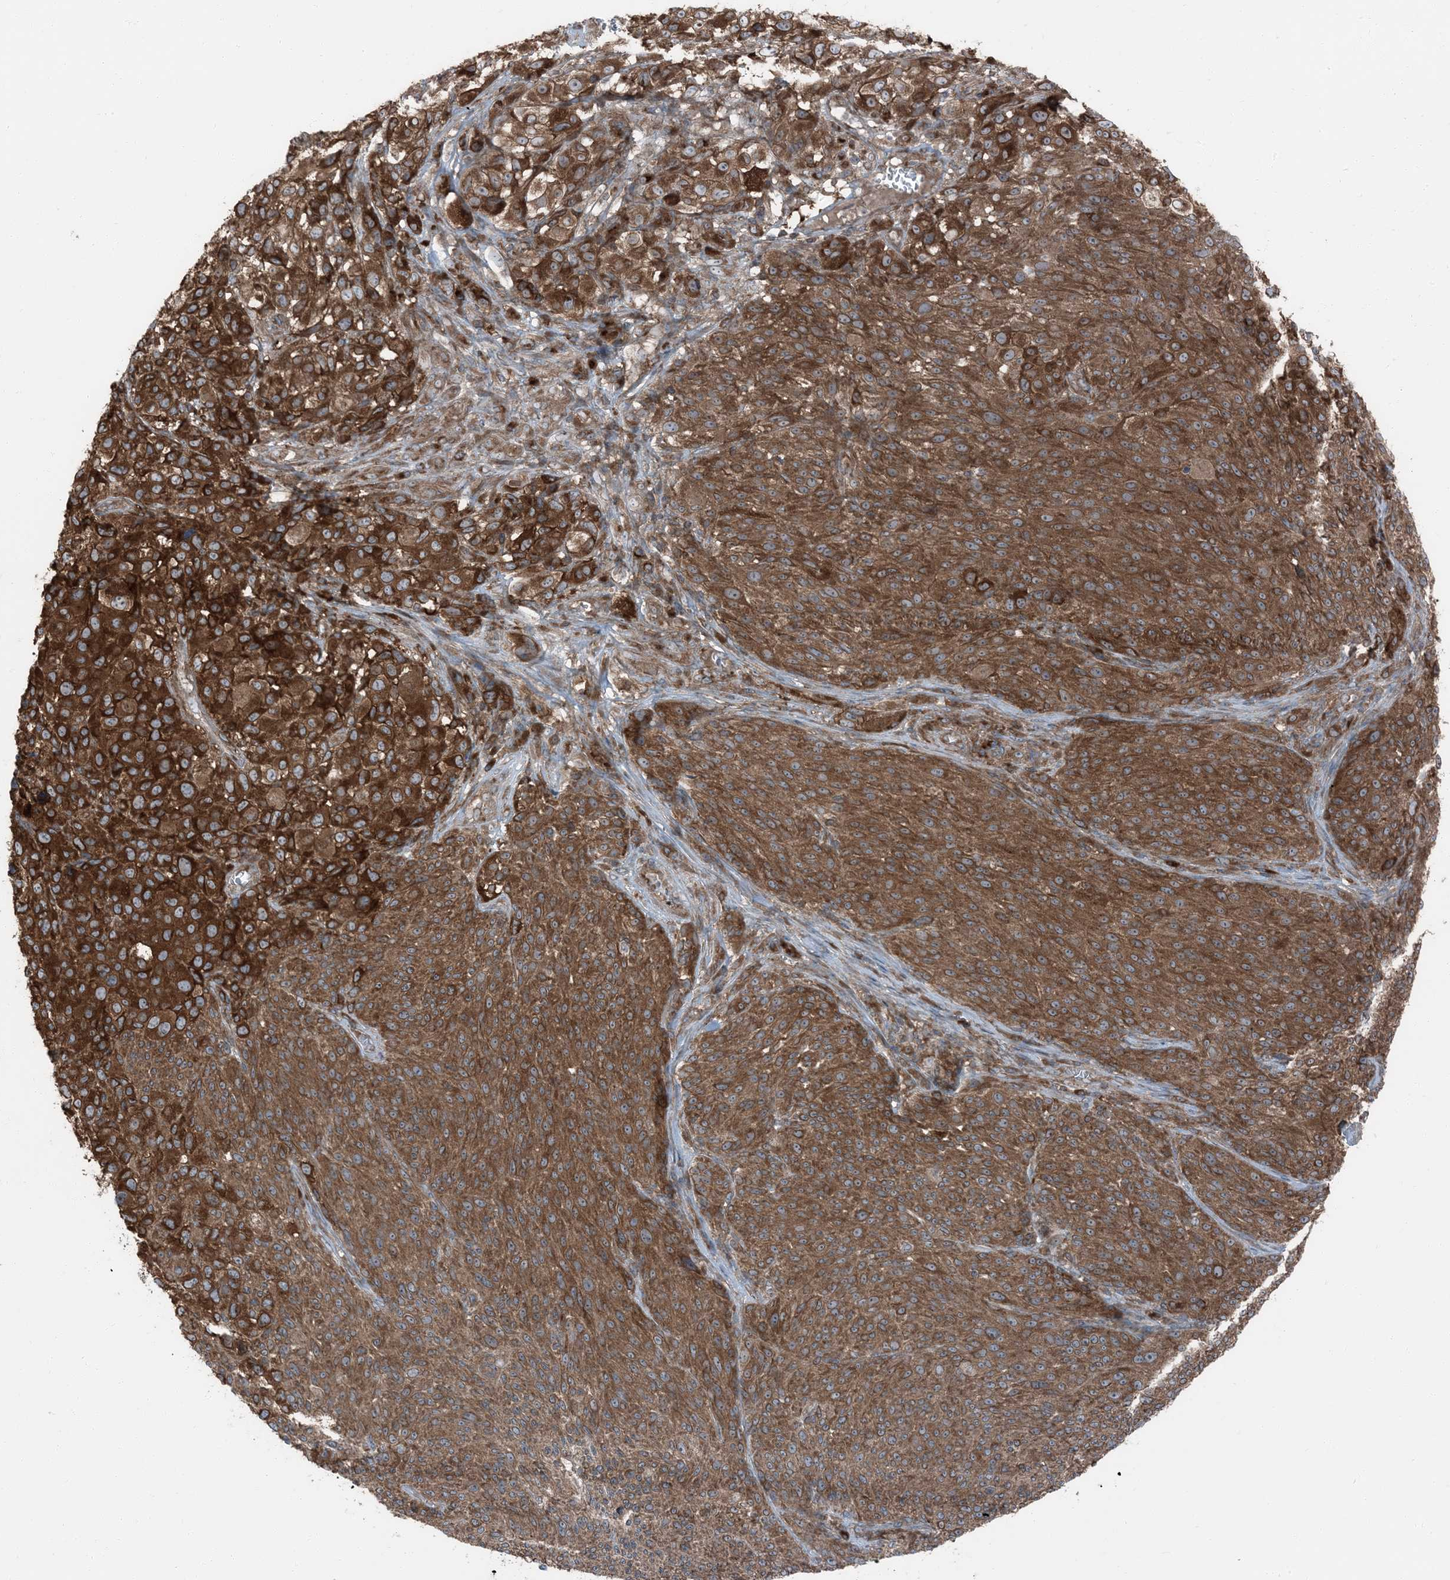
{"staining": {"intensity": "strong", "quantity": ">75%", "location": "cytoplasmic/membranous"}, "tissue": "melanoma", "cell_type": "Tumor cells", "image_type": "cancer", "snomed": [{"axis": "morphology", "description": "Malignant melanoma, NOS"}, {"axis": "topography", "description": "Skin of trunk"}], "caption": "The histopathology image shows immunohistochemical staining of melanoma. There is strong cytoplasmic/membranous positivity is identified in approximately >75% of tumor cells.", "gene": "RAB3GAP1", "patient": {"sex": "male", "age": 71}}